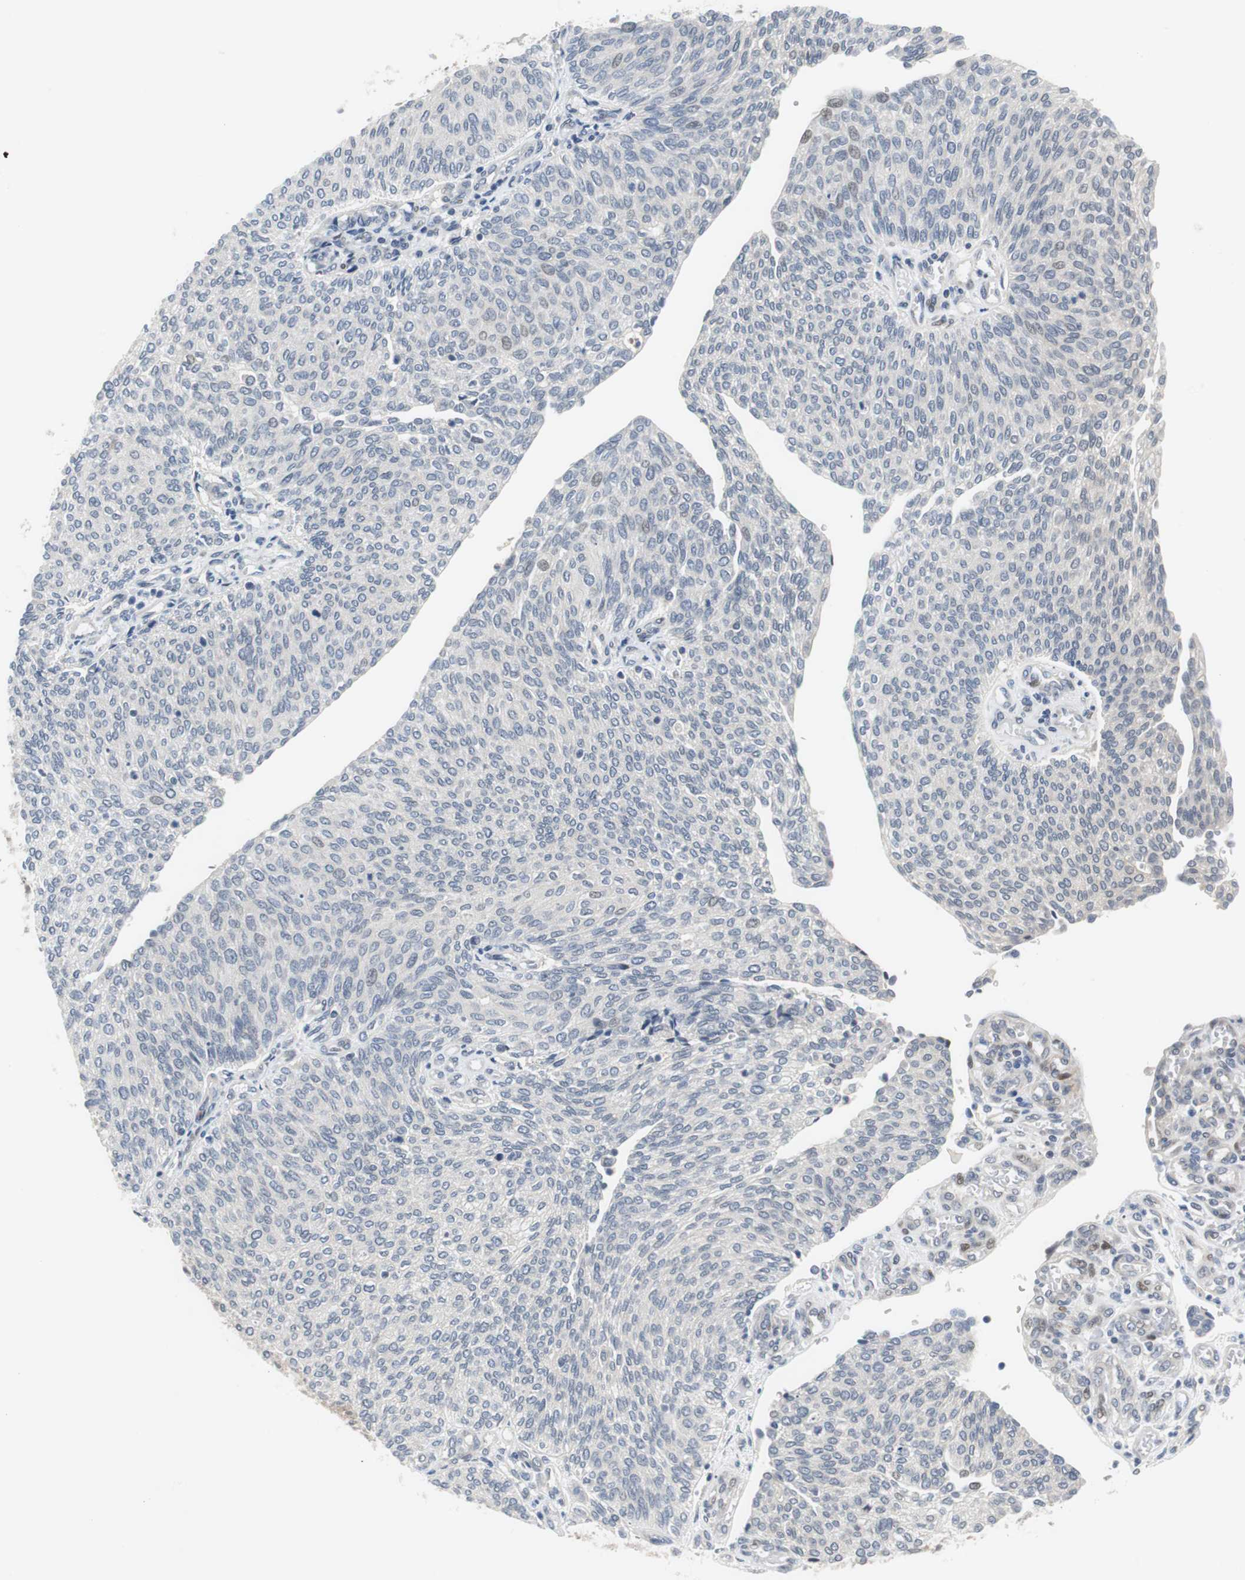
{"staining": {"intensity": "weak", "quantity": "<25%", "location": "nuclear"}, "tissue": "urothelial cancer", "cell_type": "Tumor cells", "image_type": "cancer", "snomed": [{"axis": "morphology", "description": "Urothelial carcinoma, Low grade"}, {"axis": "topography", "description": "Urinary bladder"}], "caption": "Urothelial carcinoma (low-grade) stained for a protein using IHC exhibits no expression tumor cells.", "gene": "MAP2K4", "patient": {"sex": "female", "age": 79}}